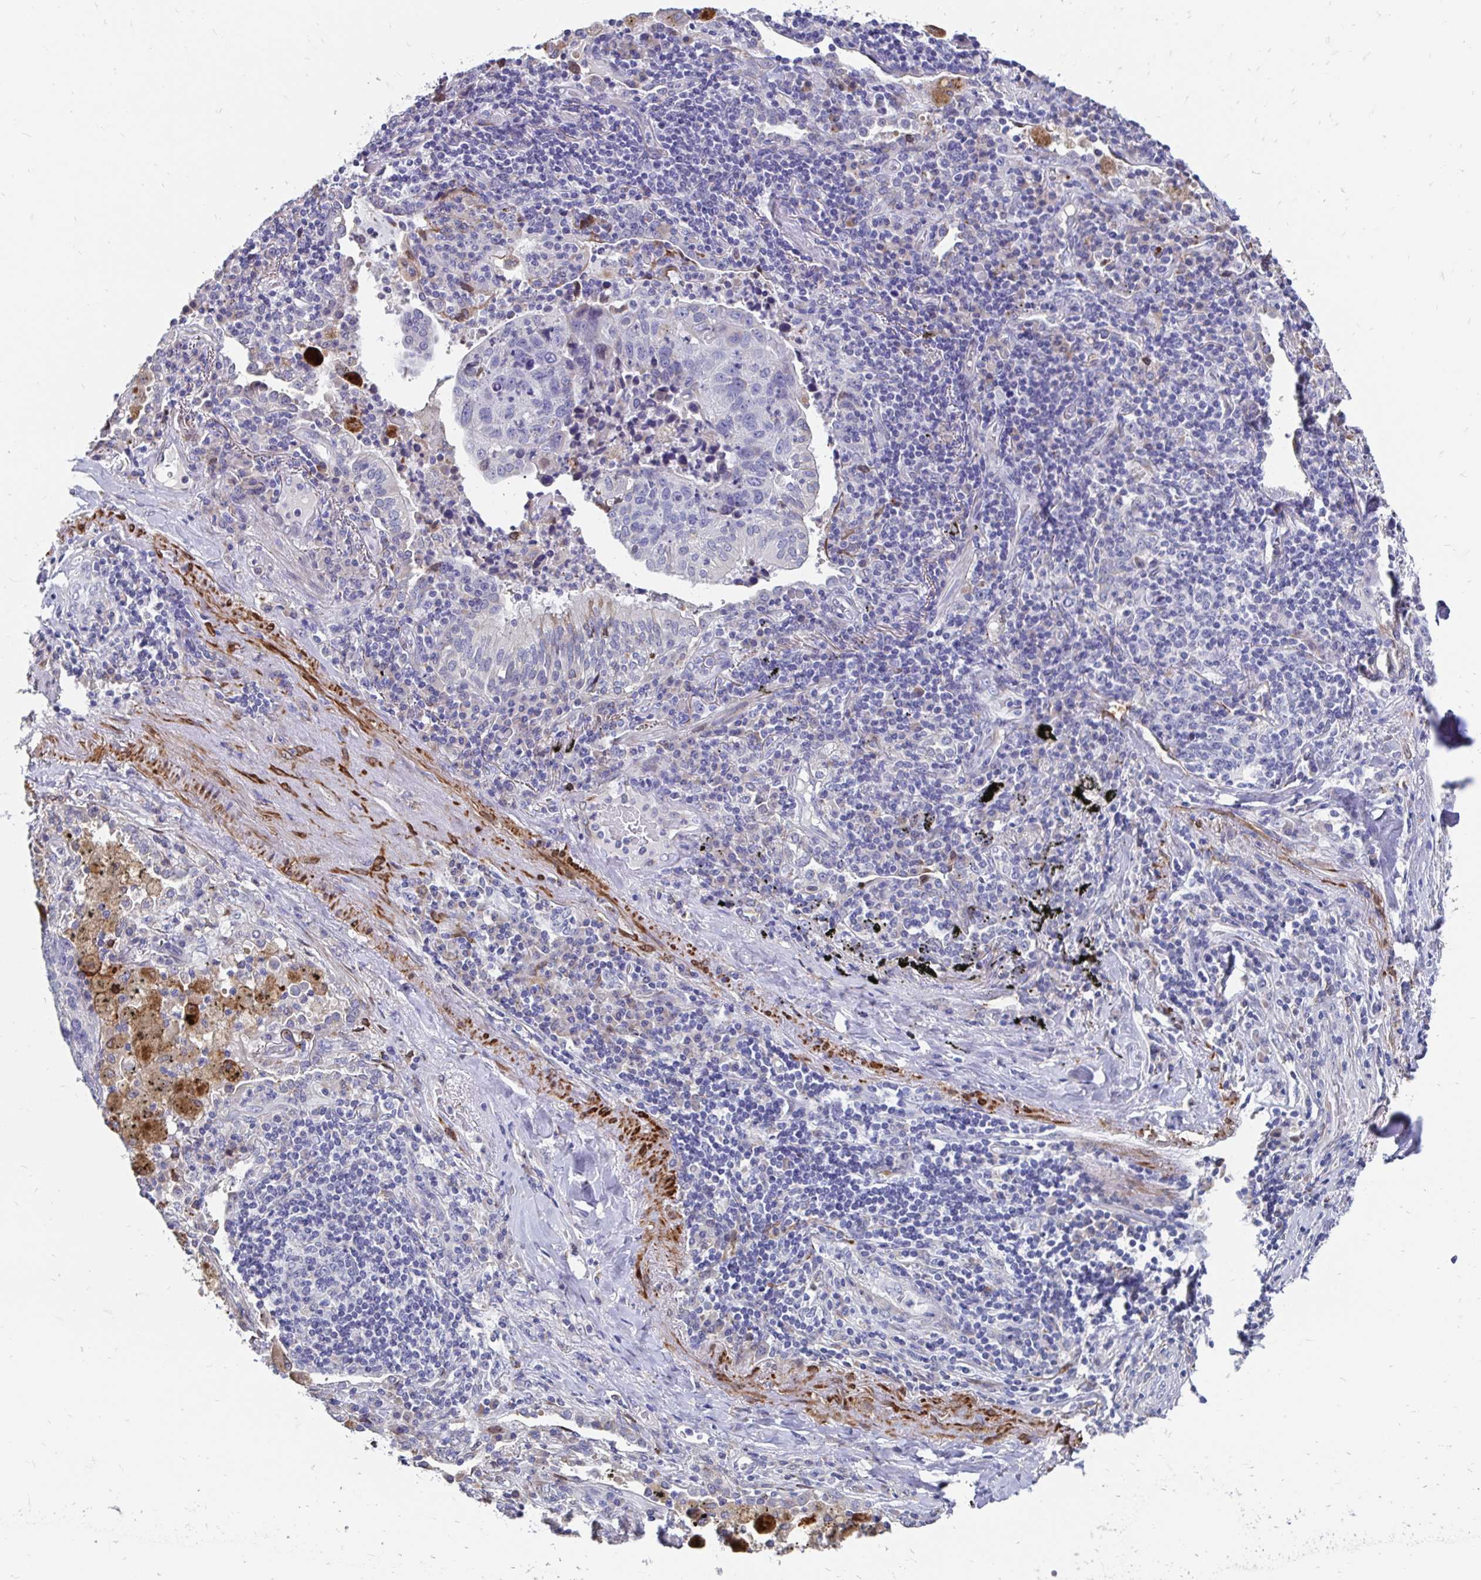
{"staining": {"intensity": "negative", "quantity": "none", "location": "none"}, "tissue": "lung cancer", "cell_type": "Tumor cells", "image_type": "cancer", "snomed": [{"axis": "morphology", "description": "Squamous cell carcinoma, NOS"}, {"axis": "topography", "description": "Lymph node"}, {"axis": "topography", "description": "Lung"}], "caption": "Image shows no protein staining in tumor cells of lung cancer tissue.", "gene": "CDKL1", "patient": {"sex": "male", "age": 61}}